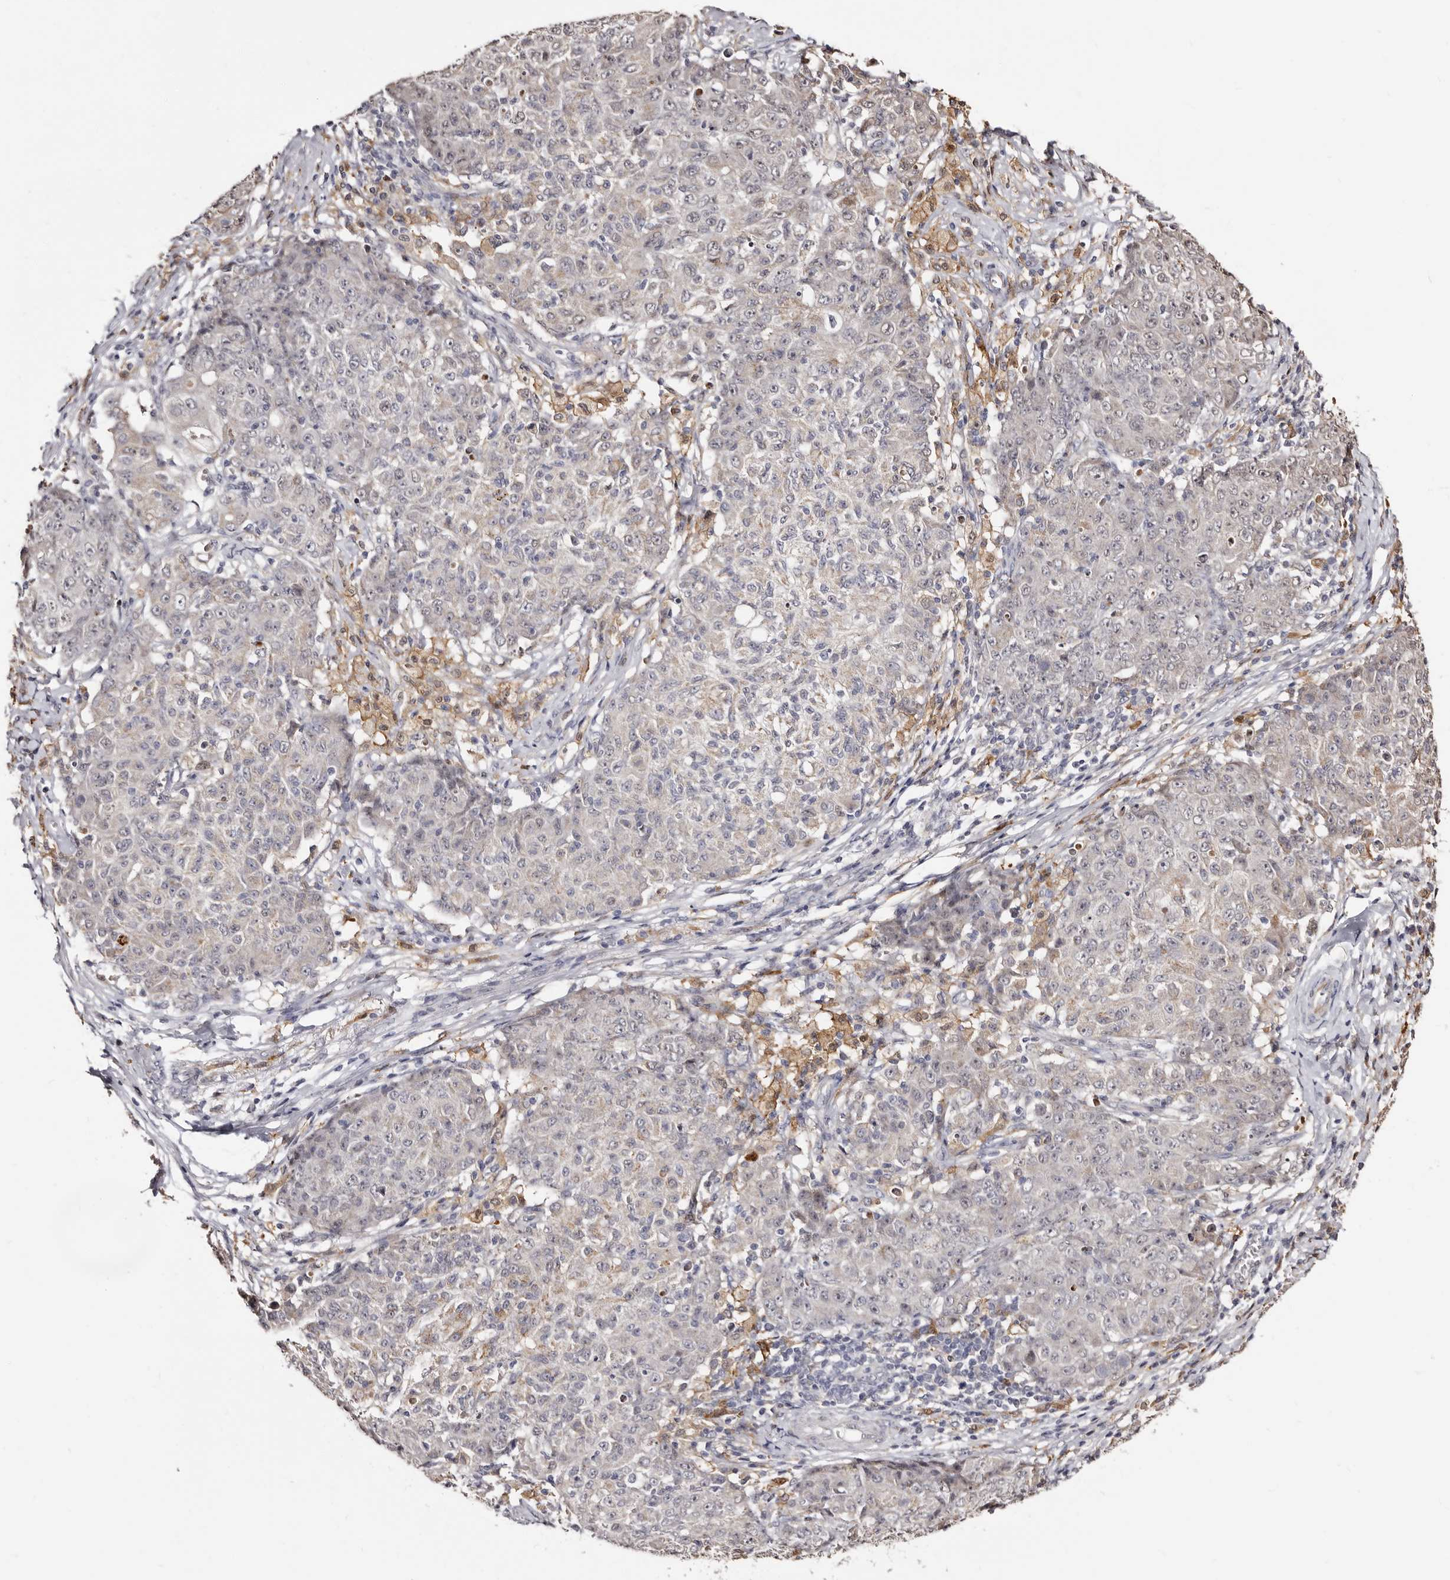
{"staining": {"intensity": "negative", "quantity": "none", "location": "none"}, "tissue": "ovarian cancer", "cell_type": "Tumor cells", "image_type": "cancer", "snomed": [{"axis": "morphology", "description": "Carcinoma, endometroid"}, {"axis": "topography", "description": "Ovary"}], "caption": "Immunohistochemistry of ovarian cancer (endometroid carcinoma) displays no positivity in tumor cells. (DAB (3,3'-diaminobenzidine) IHC visualized using brightfield microscopy, high magnification).", "gene": "PTAFR", "patient": {"sex": "female", "age": 42}}